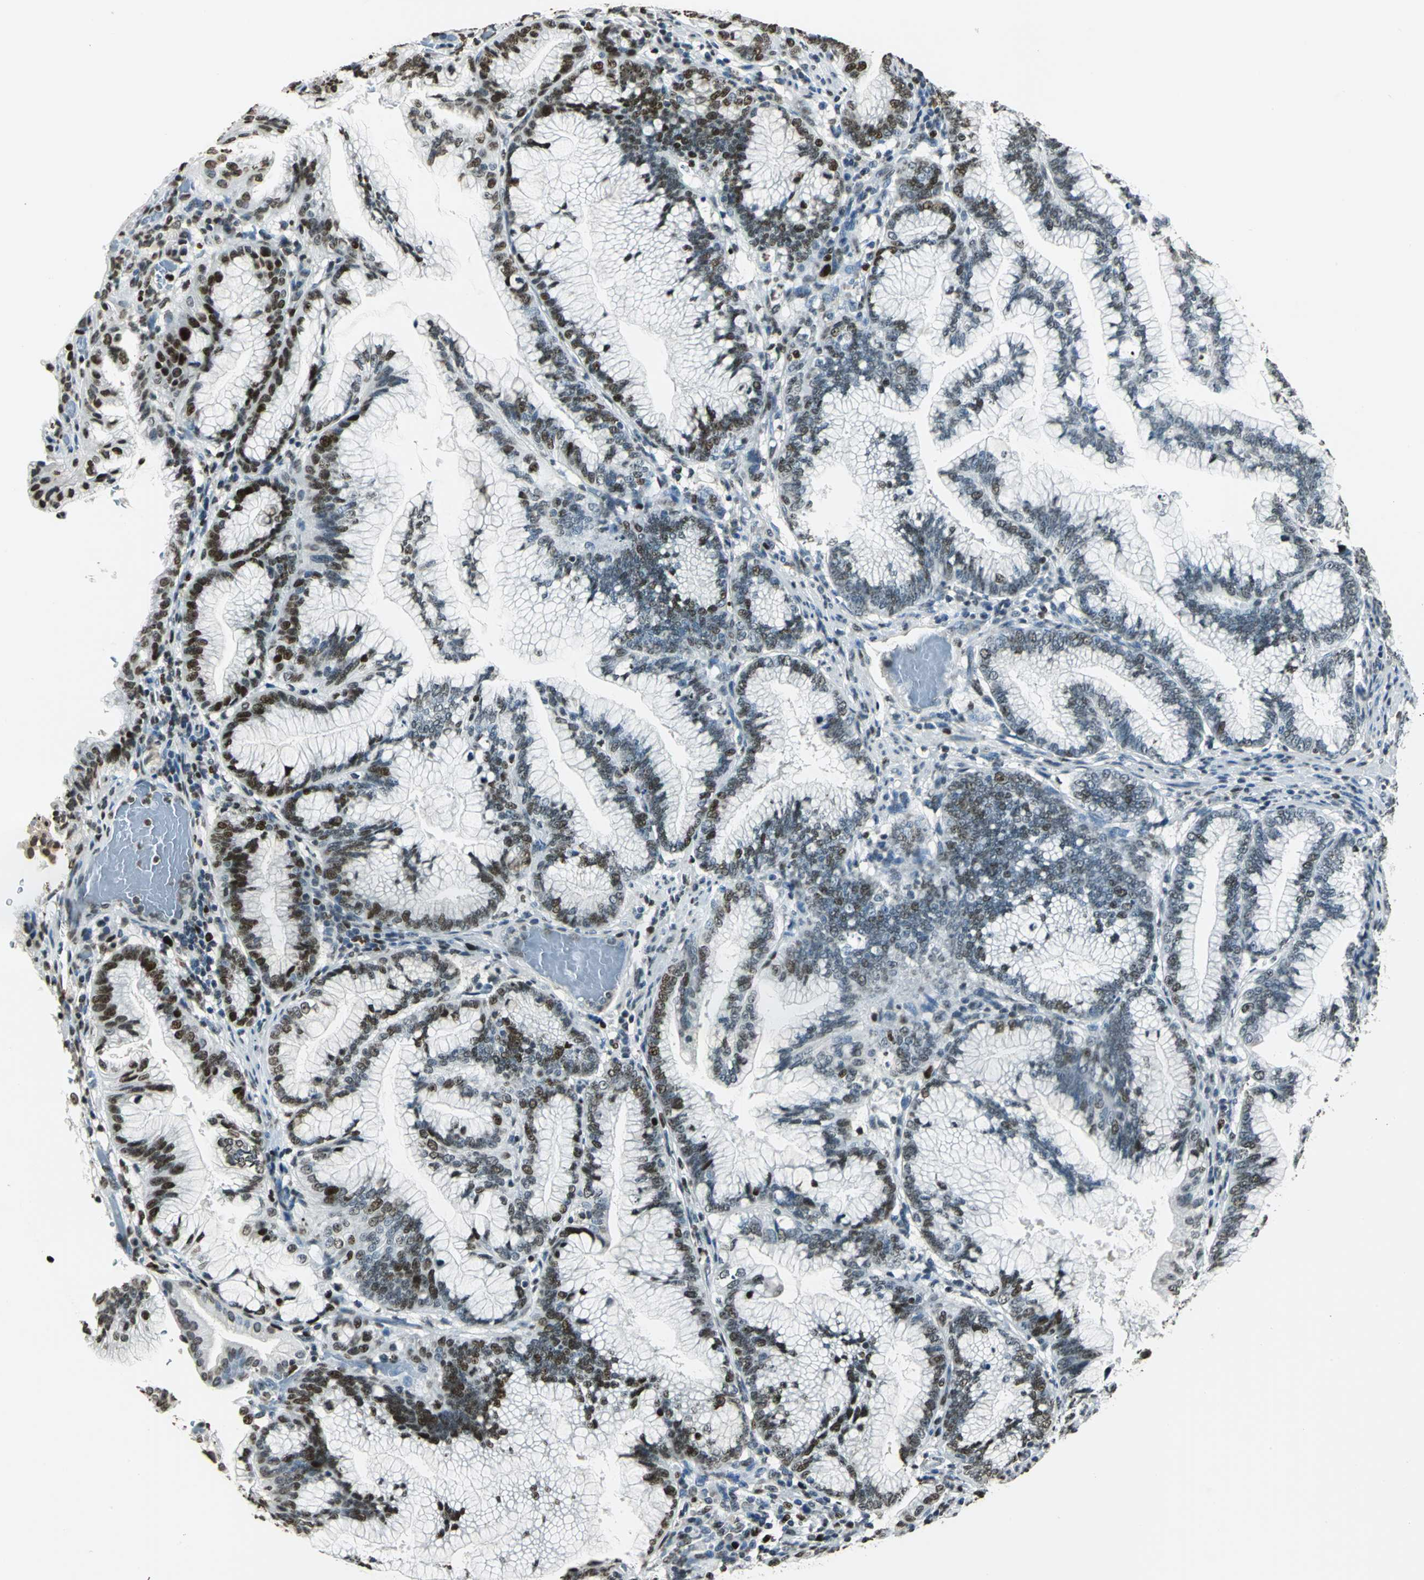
{"staining": {"intensity": "strong", "quantity": ">75%", "location": "nuclear"}, "tissue": "pancreatic cancer", "cell_type": "Tumor cells", "image_type": "cancer", "snomed": [{"axis": "morphology", "description": "Adenocarcinoma, NOS"}, {"axis": "topography", "description": "Pancreas"}], "caption": "An IHC micrograph of neoplastic tissue is shown. Protein staining in brown labels strong nuclear positivity in adenocarcinoma (pancreatic) within tumor cells.", "gene": "MCM4", "patient": {"sex": "female", "age": 64}}